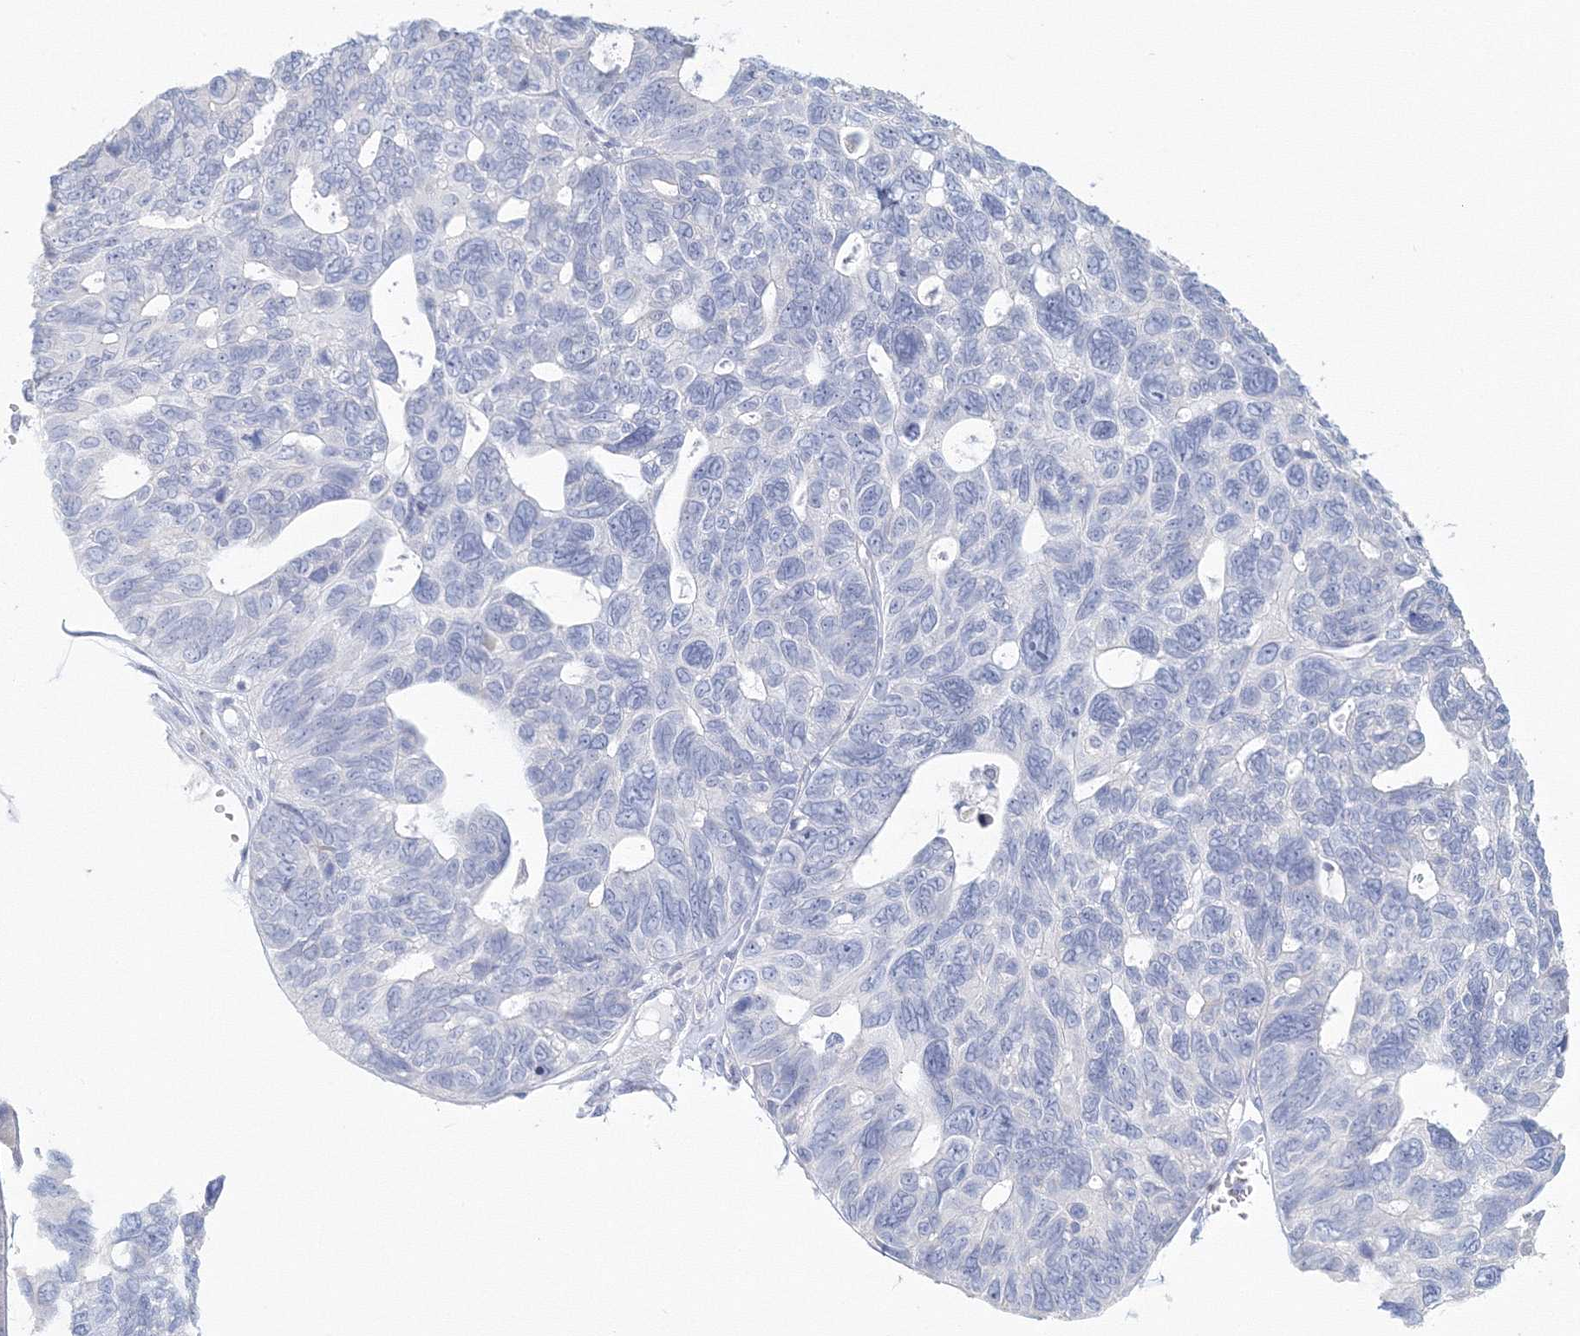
{"staining": {"intensity": "negative", "quantity": "none", "location": "none"}, "tissue": "ovarian cancer", "cell_type": "Tumor cells", "image_type": "cancer", "snomed": [{"axis": "morphology", "description": "Cystadenocarcinoma, serous, NOS"}, {"axis": "topography", "description": "Ovary"}], "caption": "This is an IHC photomicrograph of ovarian cancer. There is no staining in tumor cells.", "gene": "VSIG1", "patient": {"sex": "female", "age": 79}}